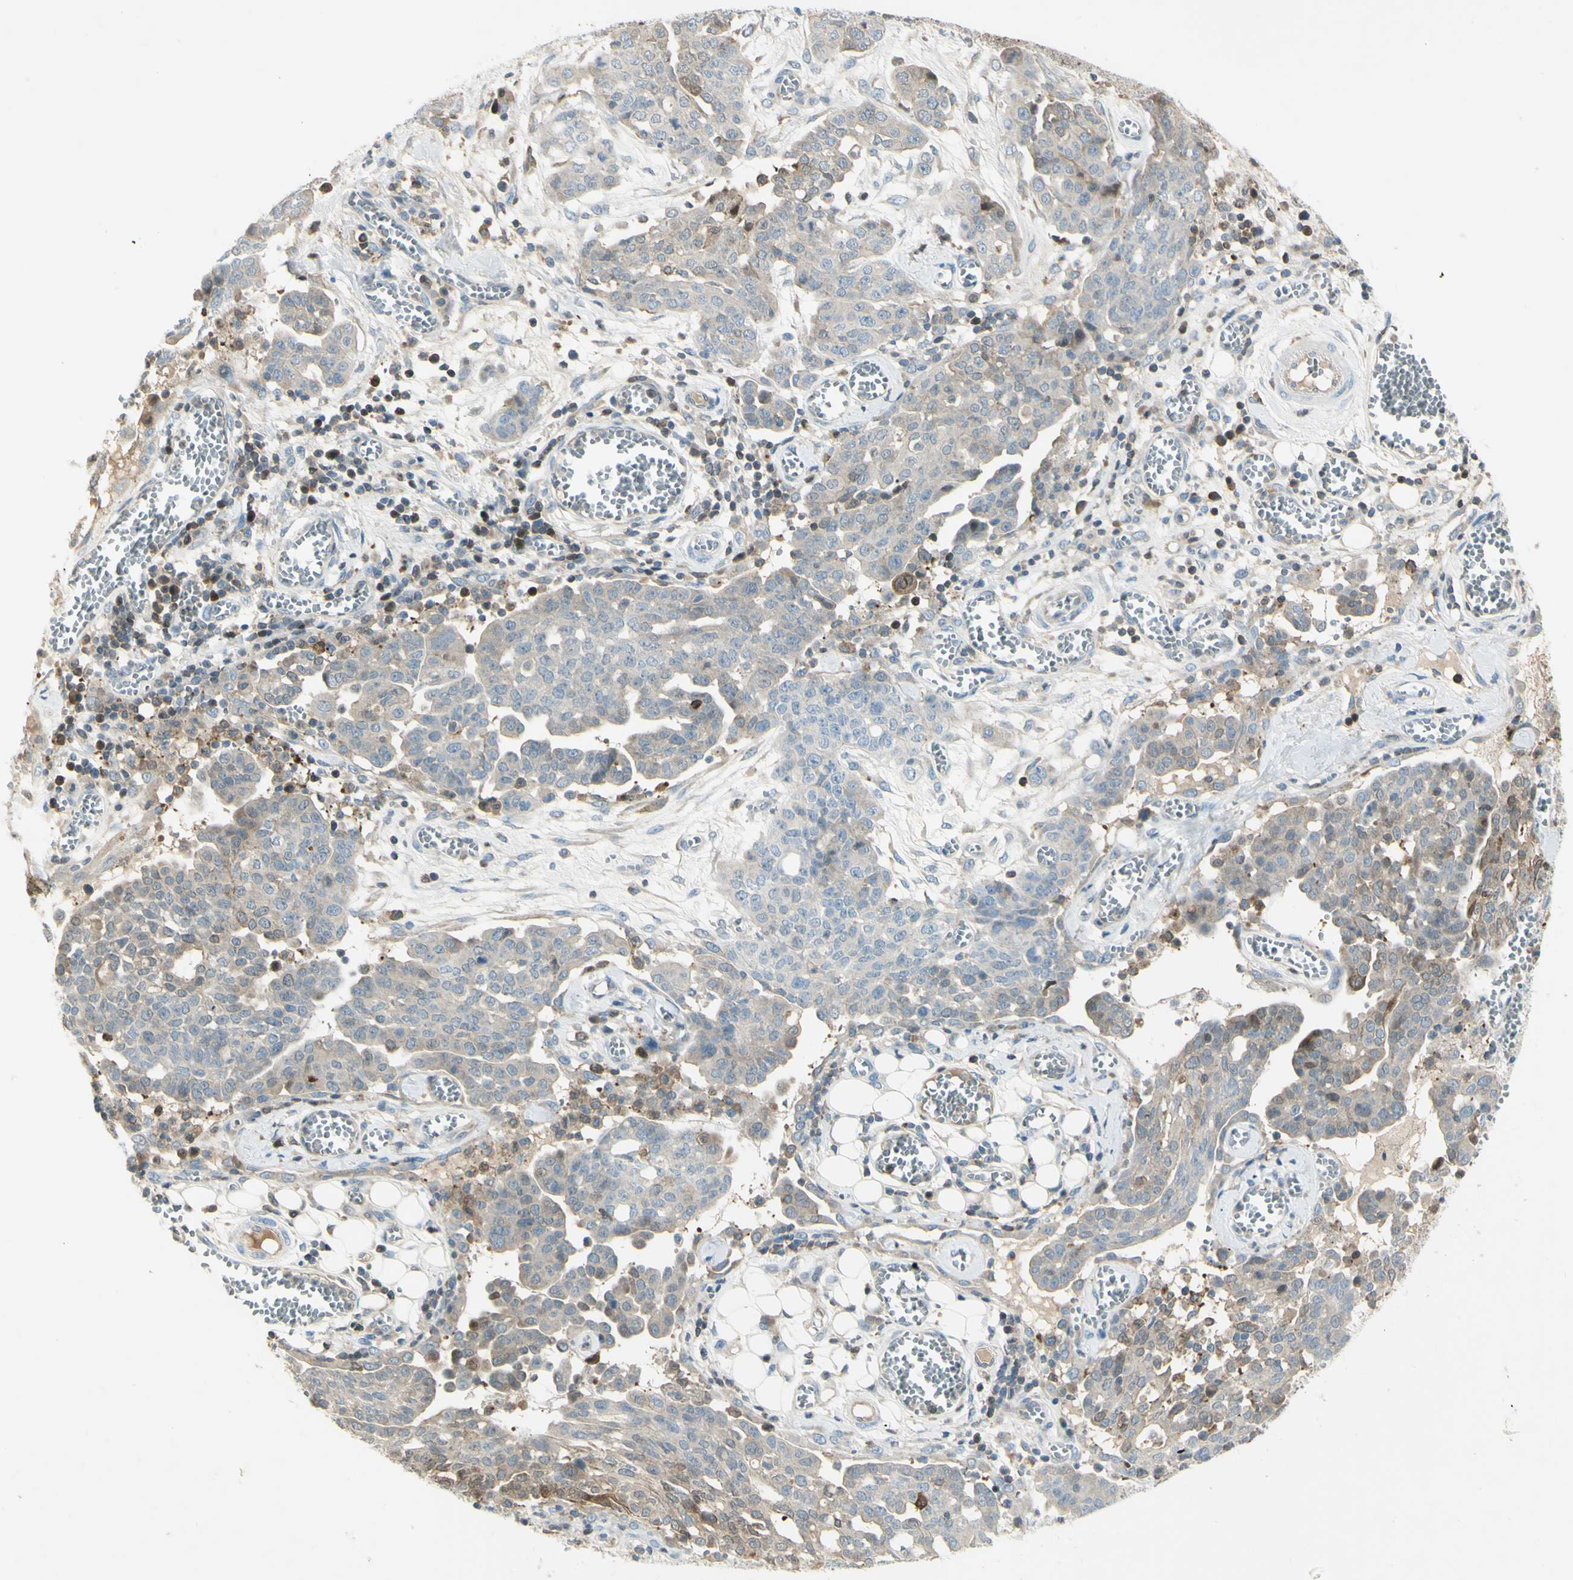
{"staining": {"intensity": "moderate", "quantity": "25%-75%", "location": "cytoplasmic/membranous"}, "tissue": "ovarian cancer", "cell_type": "Tumor cells", "image_type": "cancer", "snomed": [{"axis": "morphology", "description": "Cystadenocarcinoma, serous, NOS"}, {"axis": "topography", "description": "Soft tissue"}, {"axis": "topography", "description": "Ovary"}], "caption": "Immunohistochemical staining of ovarian cancer demonstrates medium levels of moderate cytoplasmic/membranous expression in about 25%-75% of tumor cells. The protein is stained brown, and the nuclei are stained in blue (DAB (3,3'-diaminobenzidine) IHC with brightfield microscopy, high magnification).", "gene": "C1orf159", "patient": {"sex": "female", "age": 57}}